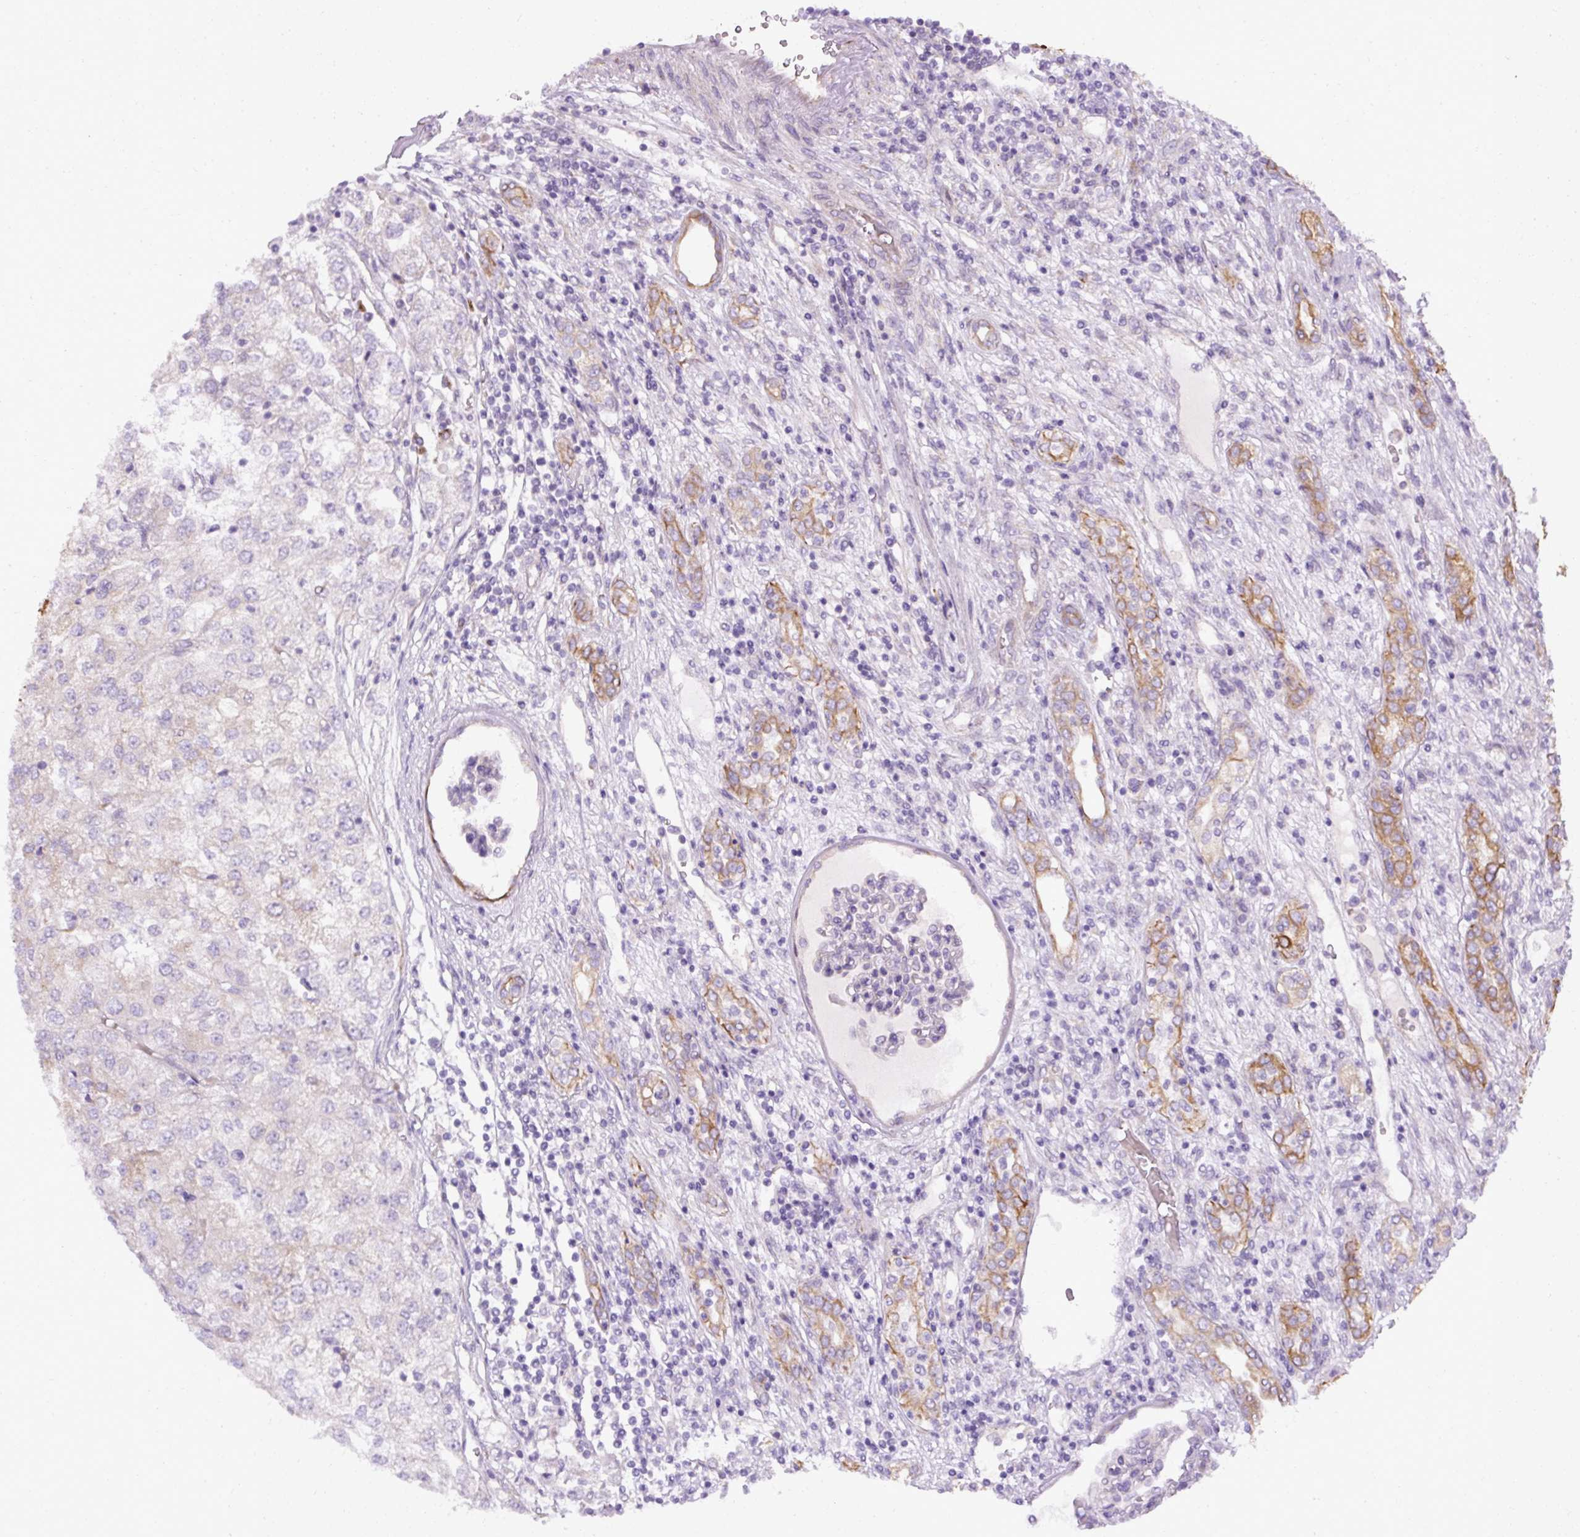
{"staining": {"intensity": "negative", "quantity": "none", "location": "none"}, "tissue": "renal cancer", "cell_type": "Tumor cells", "image_type": "cancer", "snomed": [{"axis": "morphology", "description": "Adenocarcinoma, NOS"}, {"axis": "topography", "description": "Kidney"}], "caption": "This image is of renal adenocarcinoma stained with immunohistochemistry (IHC) to label a protein in brown with the nuclei are counter-stained blue. There is no expression in tumor cells.", "gene": "FAM149A", "patient": {"sex": "female", "age": 54}}